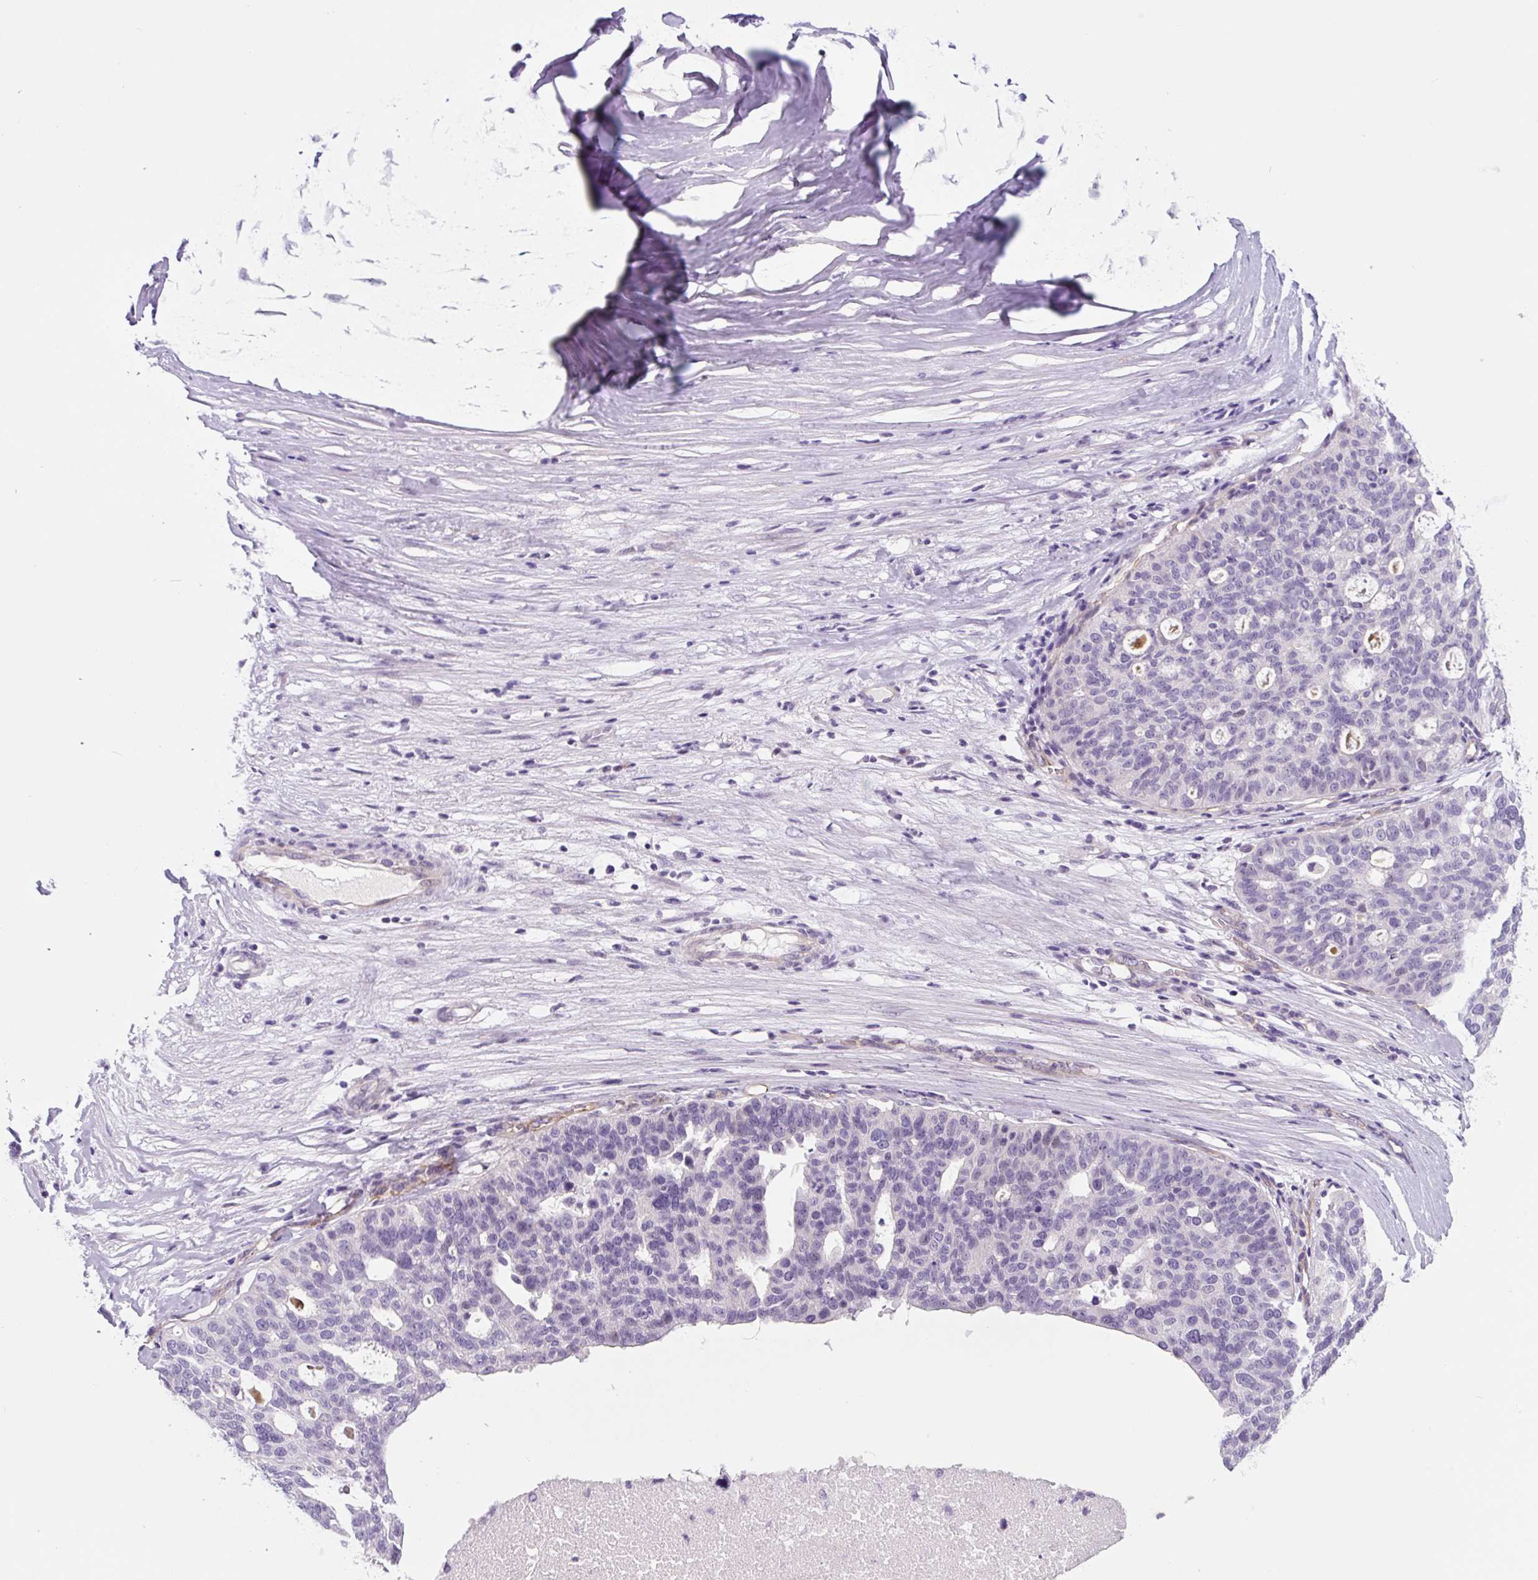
{"staining": {"intensity": "negative", "quantity": "none", "location": "none"}, "tissue": "ovarian cancer", "cell_type": "Tumor cells", "image_type": "cancer", "snomed": [{"axis": "morphology", "description": "Cystadenocarcinoma, serous, NOS"}, {"axis": "topography", "description": "Ovary"}], "caption": "Tumor cells are negative for protein expression in human ovarian cancer (serous cystadenocarcinoma). (DAB immunohistochemistry with hematoxylin counter stain).", "gene": "CCL25", "patient": {"sex": "female", "age": 59}}